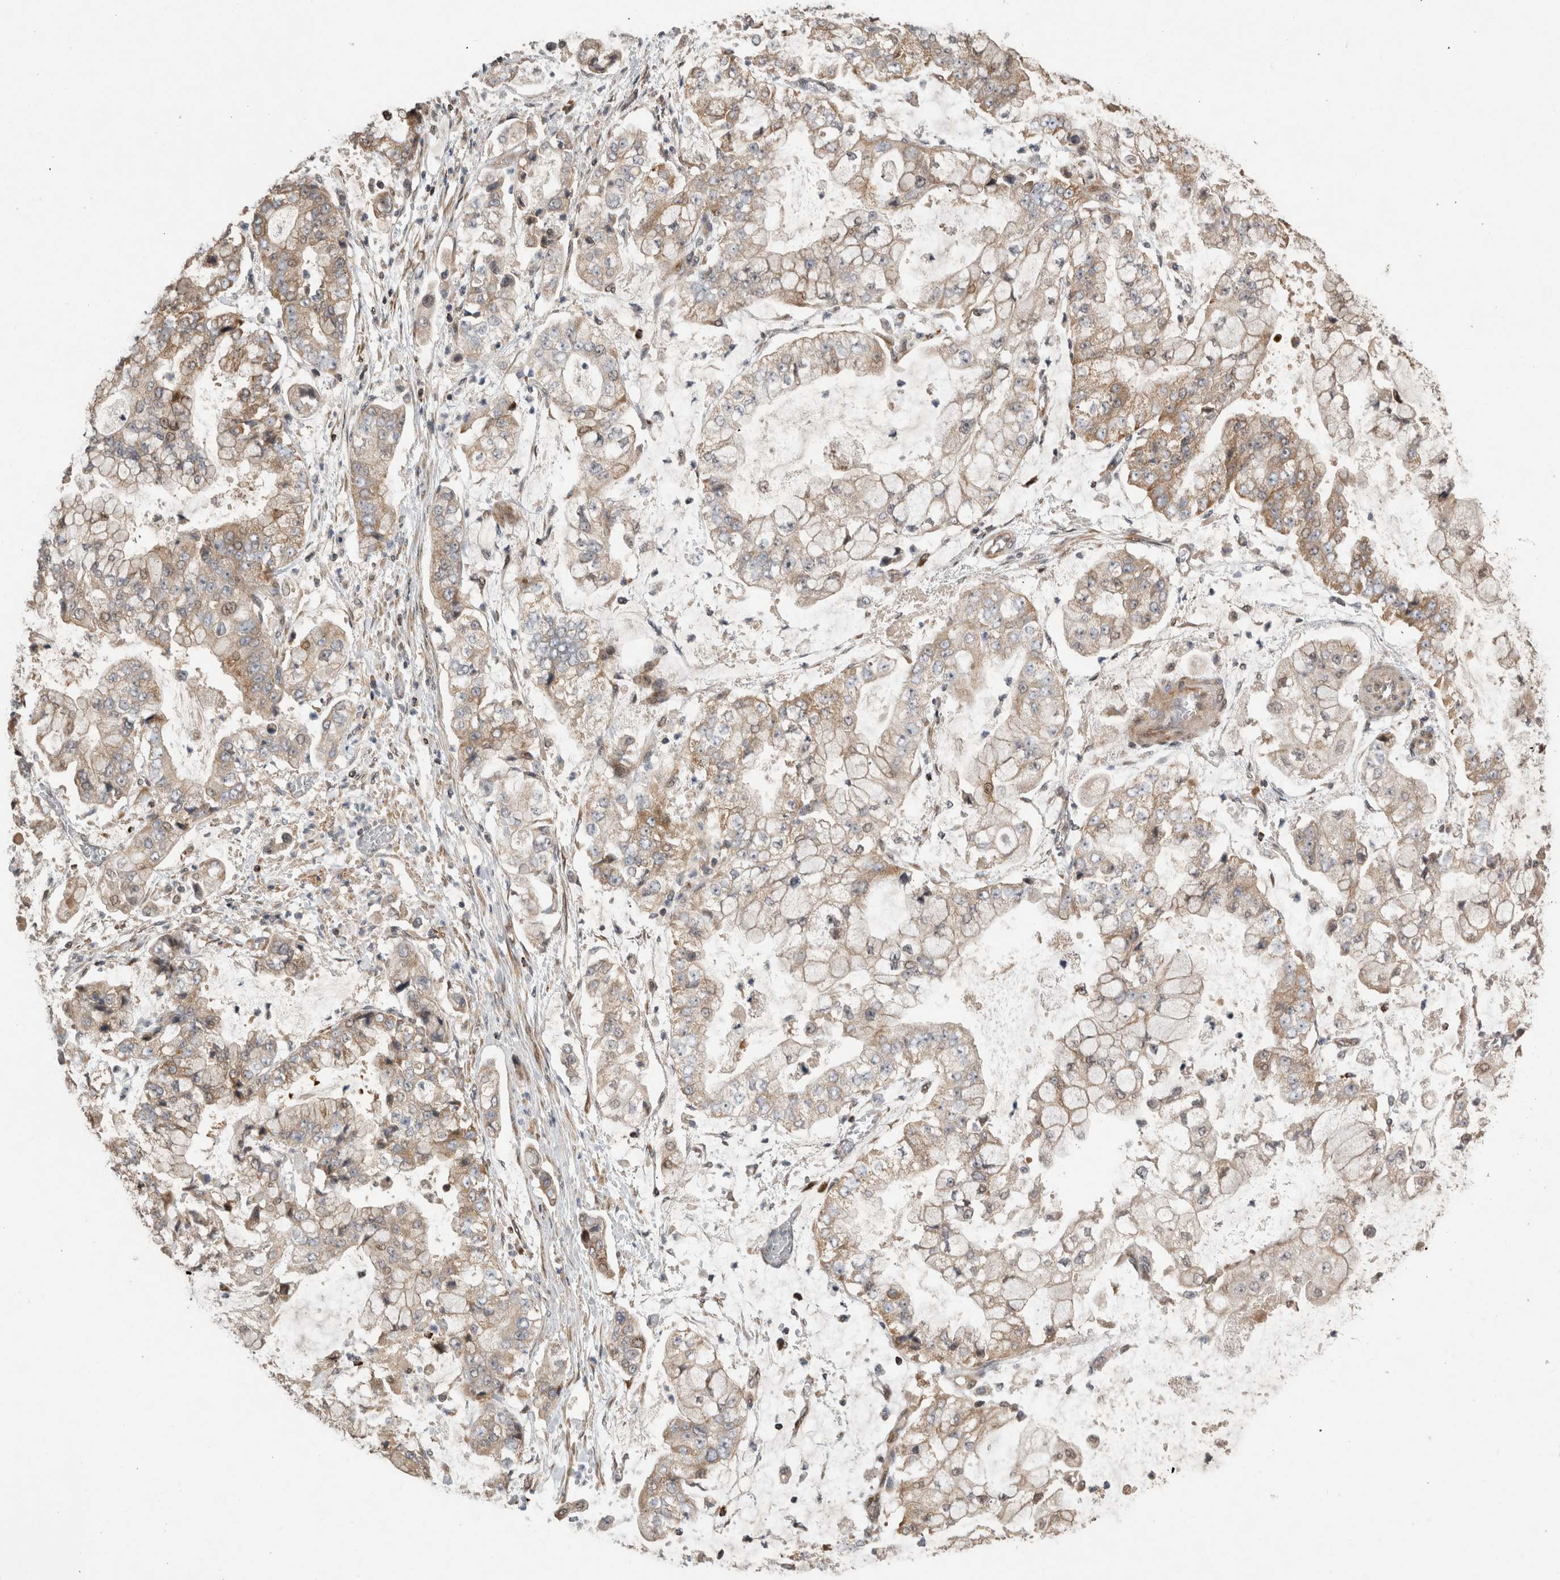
{"staining": {"intensity": "weak", "quantity": "25%-75%", "location": "cytoplasmic/membranous"}, "tissue": "stomach cancer", "cell_type": "Tumor cells", "image_type": "cancer", "snomed": [{"axis": "morphology", "description": "Adenocarcinoma, NOS"}, {"axis": "topography", "description": "Stomach"}], "caption": "Immunohistochemical staining of stomach adenocarcinoma reveals low levels of weak cytoplasmic/membranous positivity in about 25%-75% of tumor cells.", "gene": "SERAC1", "patient": {"sex": "male", "age": 76}}